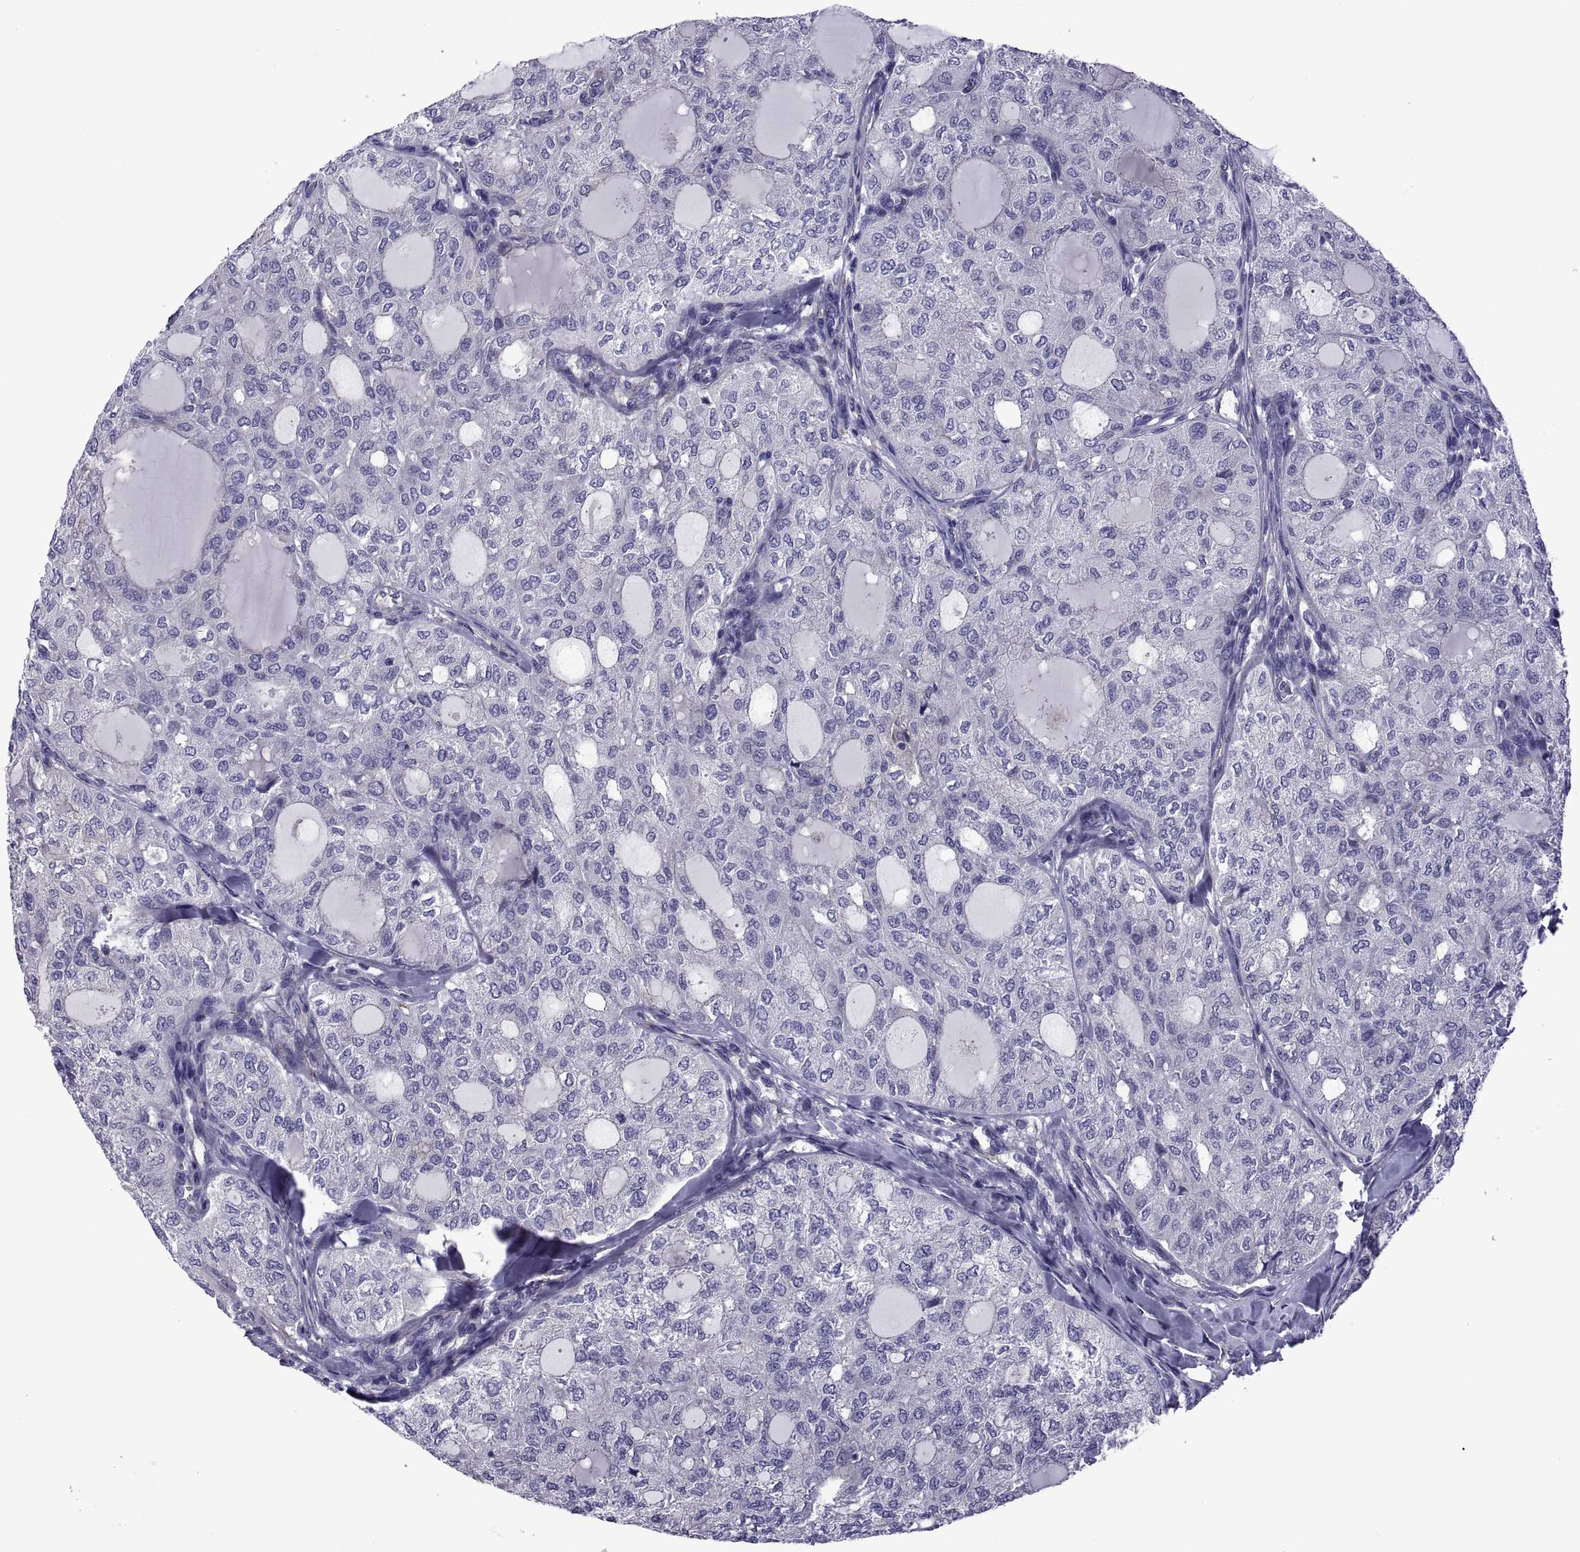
{"staining": {"intensity": "negative", "quantity": "none", "location": "none"}, "tissue": "thyroid cancer", "cell_type": "Tumor cells", "image_type": "cancer", "snomed": [{"axis": "morphology", "description": "Follicular adenoma carcinoma, NOS"}, {"axis": "topography", "description": "Thyroid gland"}], "caption": "Thyroid follicular adenoma carcinoma stained for a protein using immunohistochemistry (IHC) reveals no staining tumor cells.", "gene": "TMC3", "patient": {"sex": "male", "age": 75}}